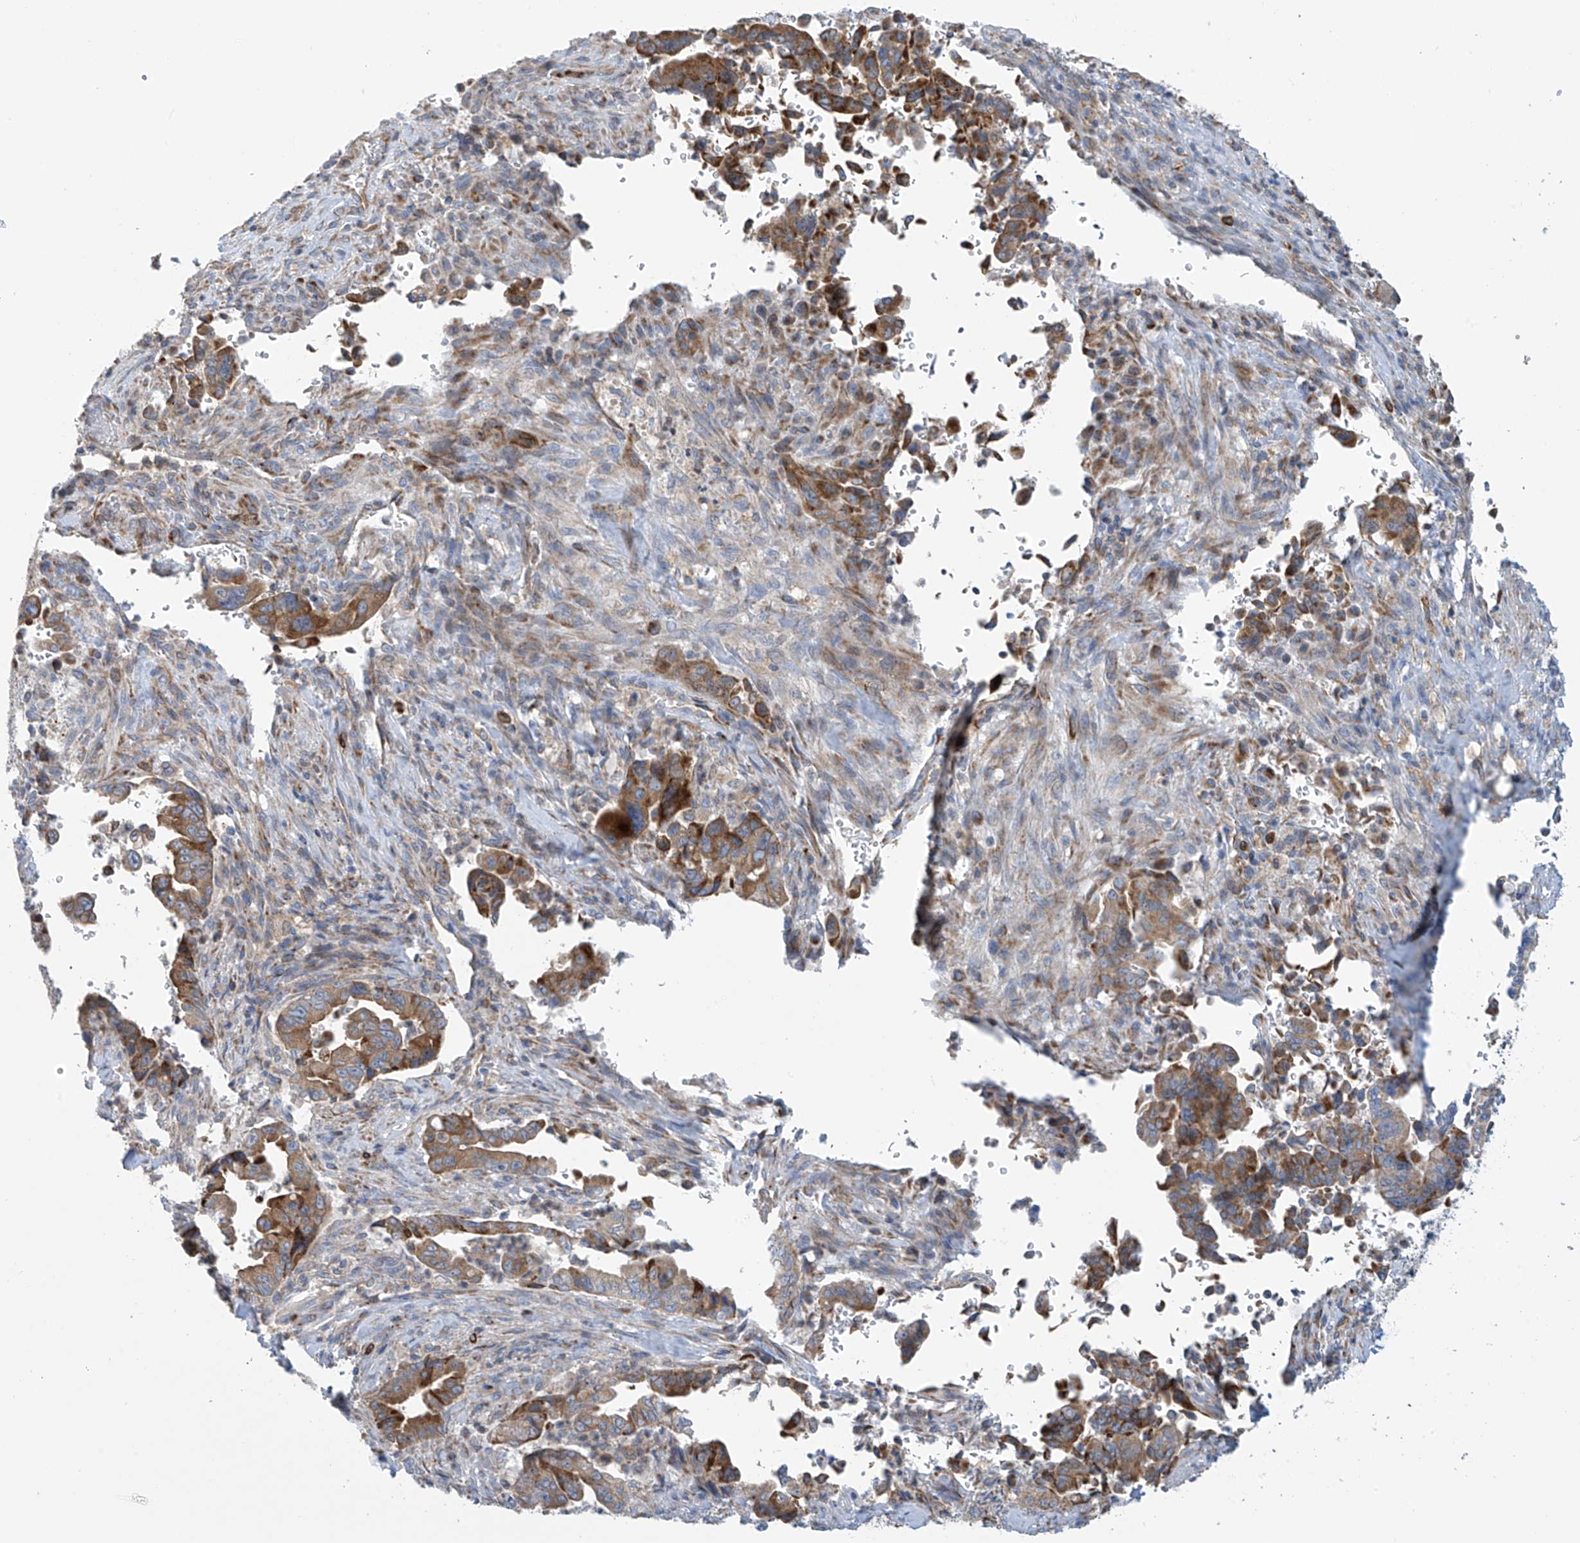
{"staining": {"intensity": "moderate", "quantity": ">75%", "location": "cytoplasmic/membranous"}, "tissue": "pancreatic cancer", "cell_type": "Tumor cells", "image_type": "cancer", "snomed": [{"axis": "morphology", "description": "Adenocarcinoma, NOS"}, {"axis": "topography", "description": "Pancreas"}], "caption": "Human pancreatic cancer stained for a protein (brown) demonstrates moderate cytoplasmic/membranous positive expression in about >75% of tumor cells.", "gene": "EIF5B", "patient": {"sex": "male", "age": 70}}